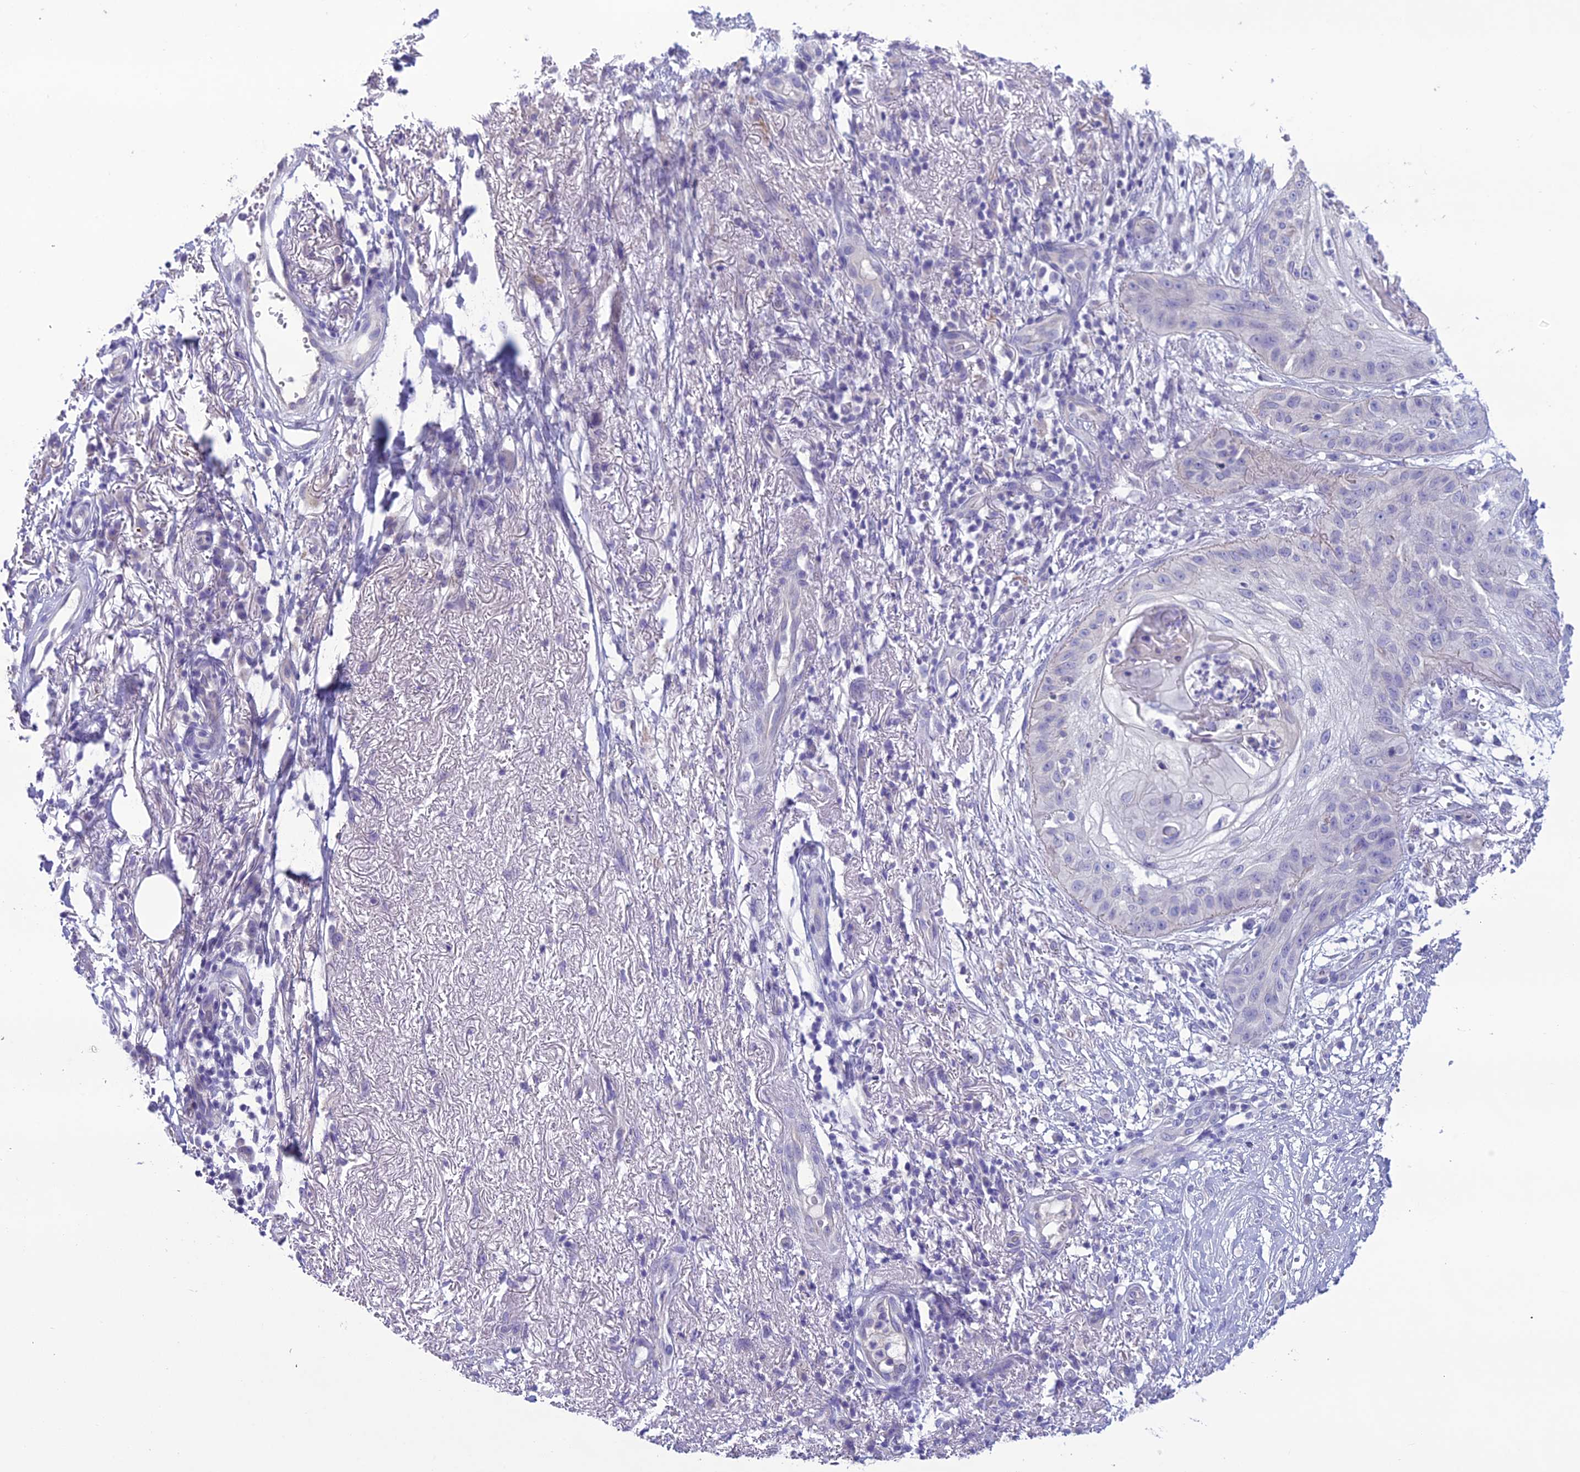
{"staining": {"intensity": "negative", "quantity": "none", "location": "none"}, "tissue": "skin cancer", "cell_type": "Tumor cells", "image_type": "cancer", "snomed": [{"axis": "morphology", "description": "Squamous cell carcinoma, NOS"}, {"axis": "topography", "description": "Skin"}], "caption": "Immunohistochemistry histopathology image of human skin cancer (squamous cell carcinoma) stained for a protein (brown), which reveals no positivity in tumor cells.", "gene": "SCRT1", "patient": {"sex": "male", "age": 70}}